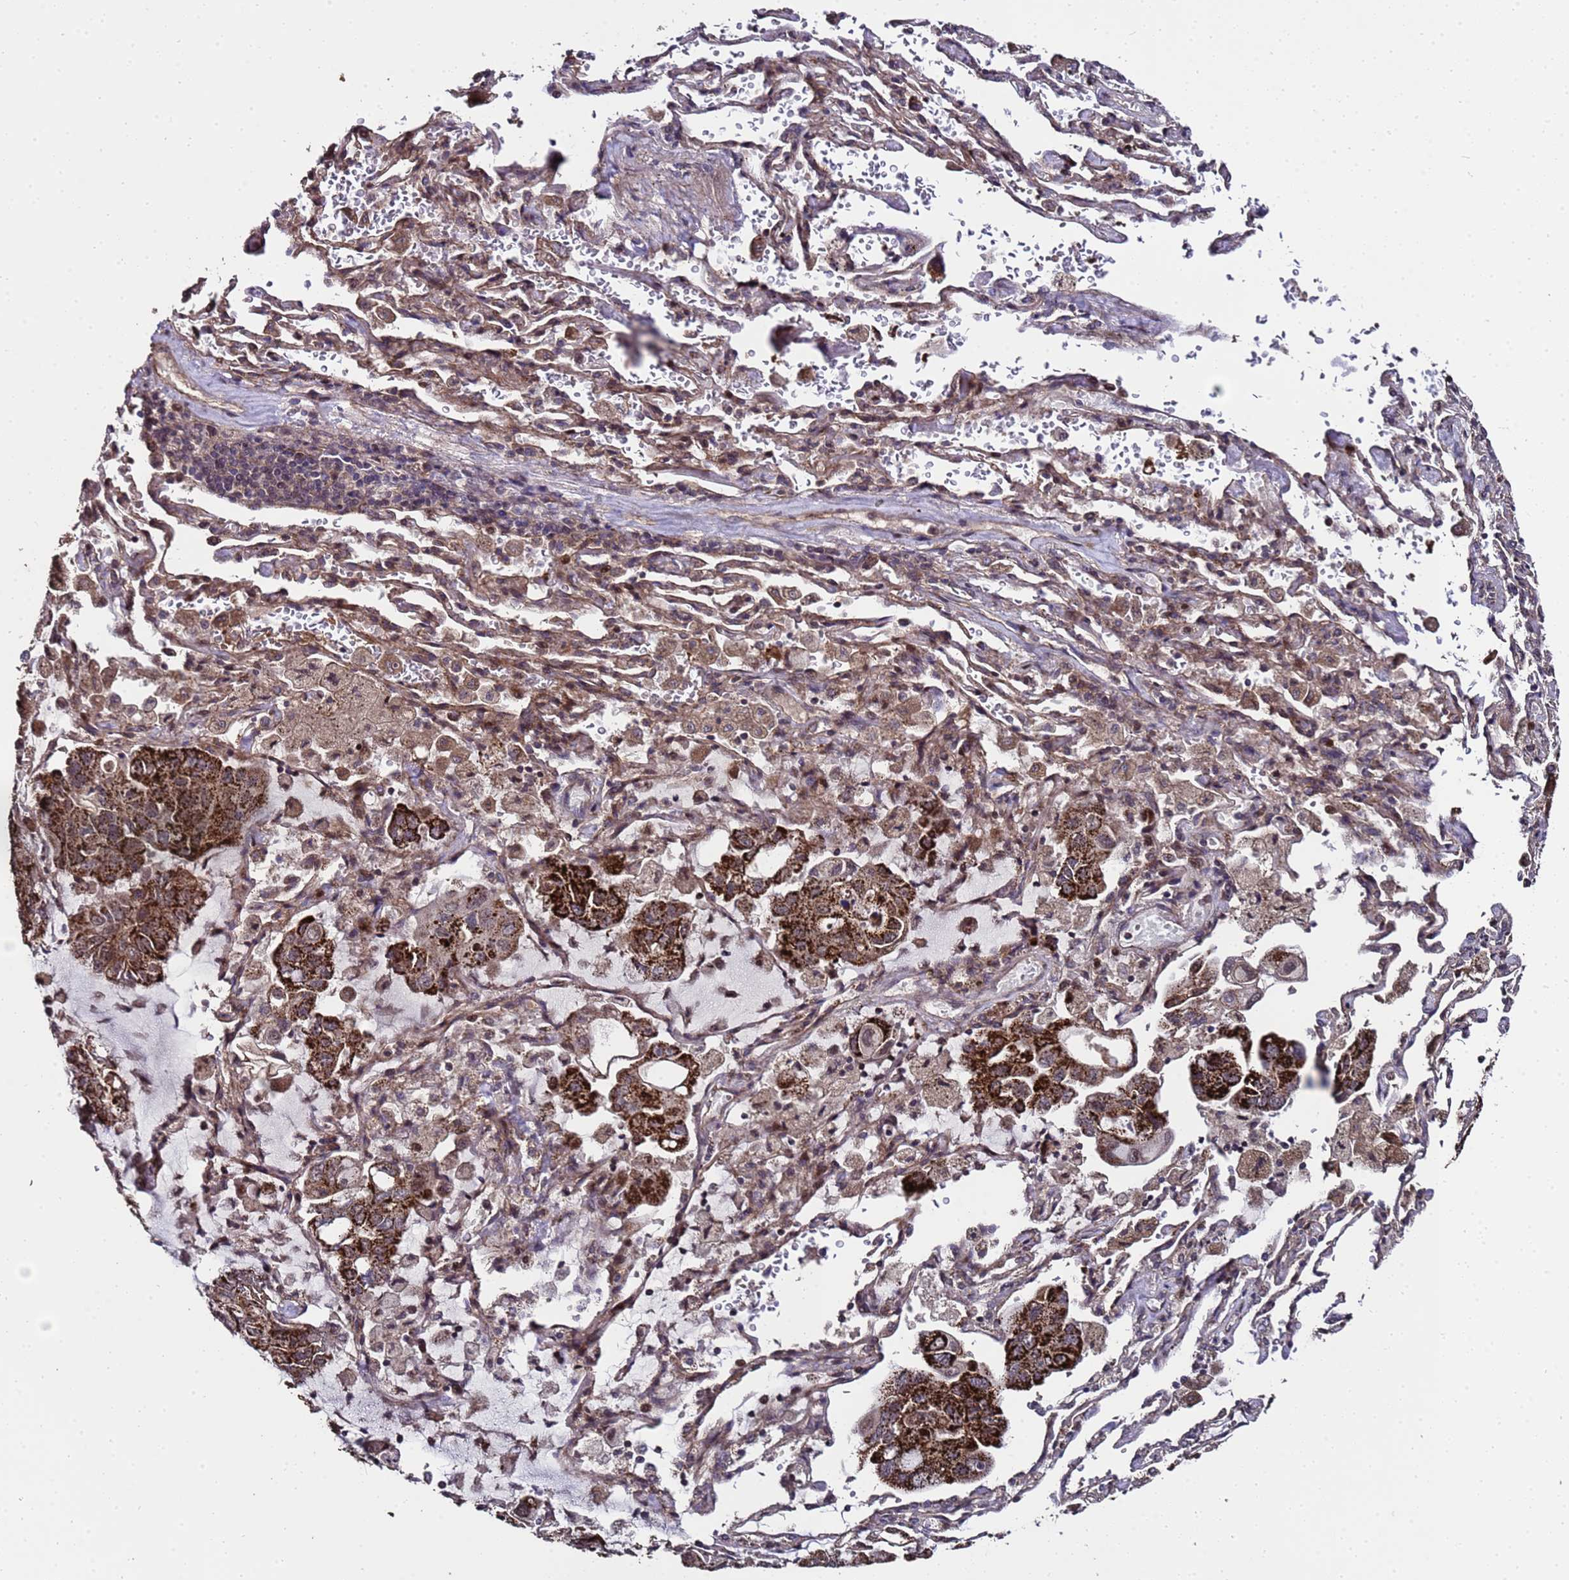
{"staining": {"intensity": "strong", "quantity": ">75%", "location": "cytoplasmic/membranous"}, "tissue": "lung cancer", "cell_type": "Tumor cells", "image_type": "cancer", "snomed": [{"axis": "morphology", "description": "Adenocarcinoma, NOS"}, {"axis": "topography", "description": "Lung"}], "caption": "Adenocarcinoma (lung) was stained to show a protein in brown. There is high levels of strong cytoplasmic/membranous staining in approximately >75% of tumor cells.", "gene": "PRODH", "patient": {"sex": "male", "age": 64}}